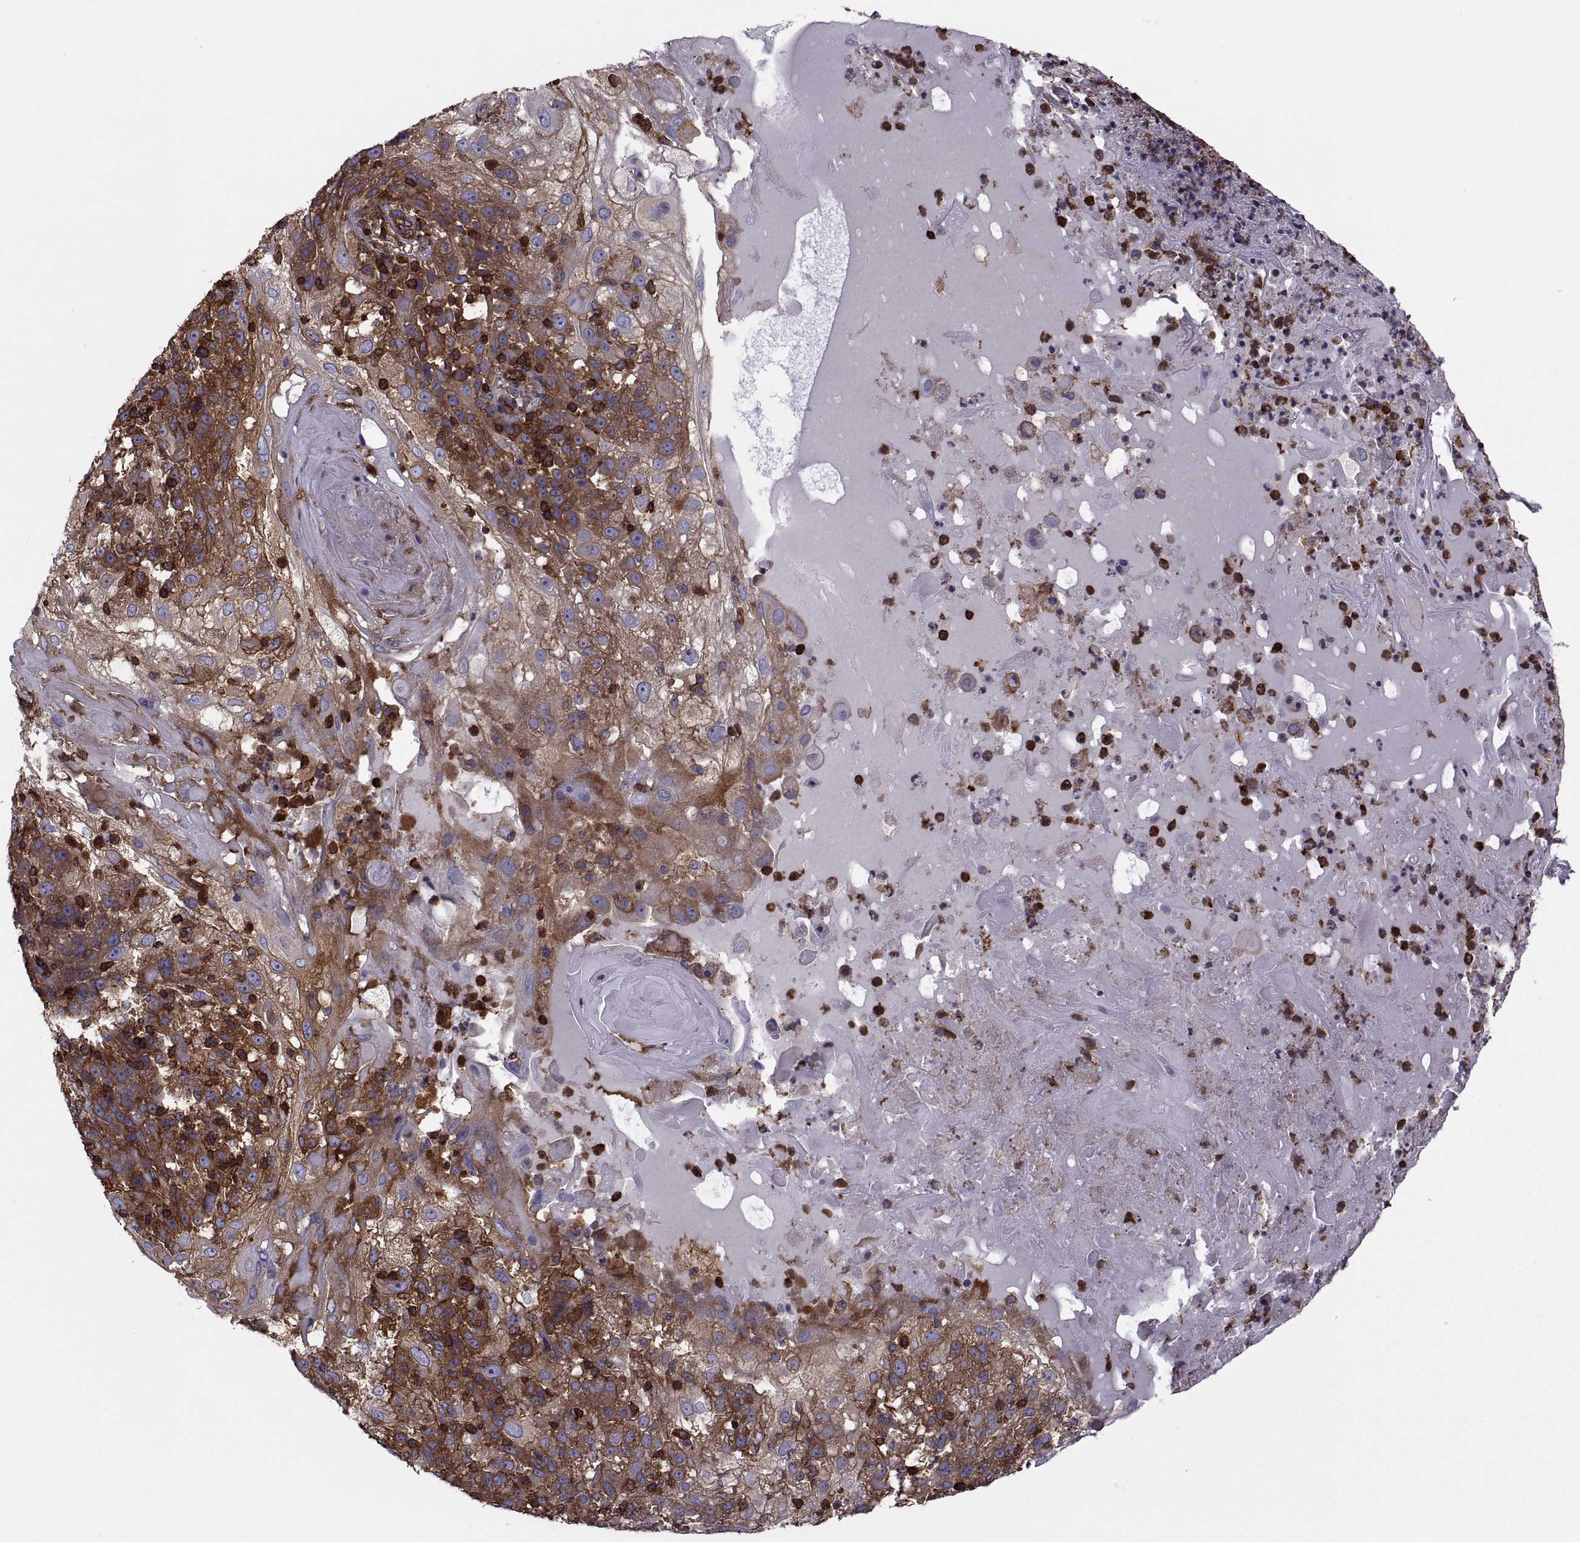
{"staining": {"intensity": "strong", "quantity": ">75%", "location": "cytoplasmic/membranous"}, "tissue": "skin cancer", "cell_type": "Tumor cells", "image_type": "cancer", "snomed": [{"axis": "morphology", "description": "Normal tissue, NOS"}, {"axis": "morphology", "description": "Squamous cell carcinoma, NOS"}, {"axis": "topography", "description": "Skin"}], "caption": "Immunohistochemical staining of human squamous cell carcinoma (skin) demonstrates high levels of strong cytoplasmic/membranous protein expression in approximately >75% of tumor cells. Nuclei are stained in blue.", "gene": "MYH9", "patient": {"sex": "female", "age": 83}}